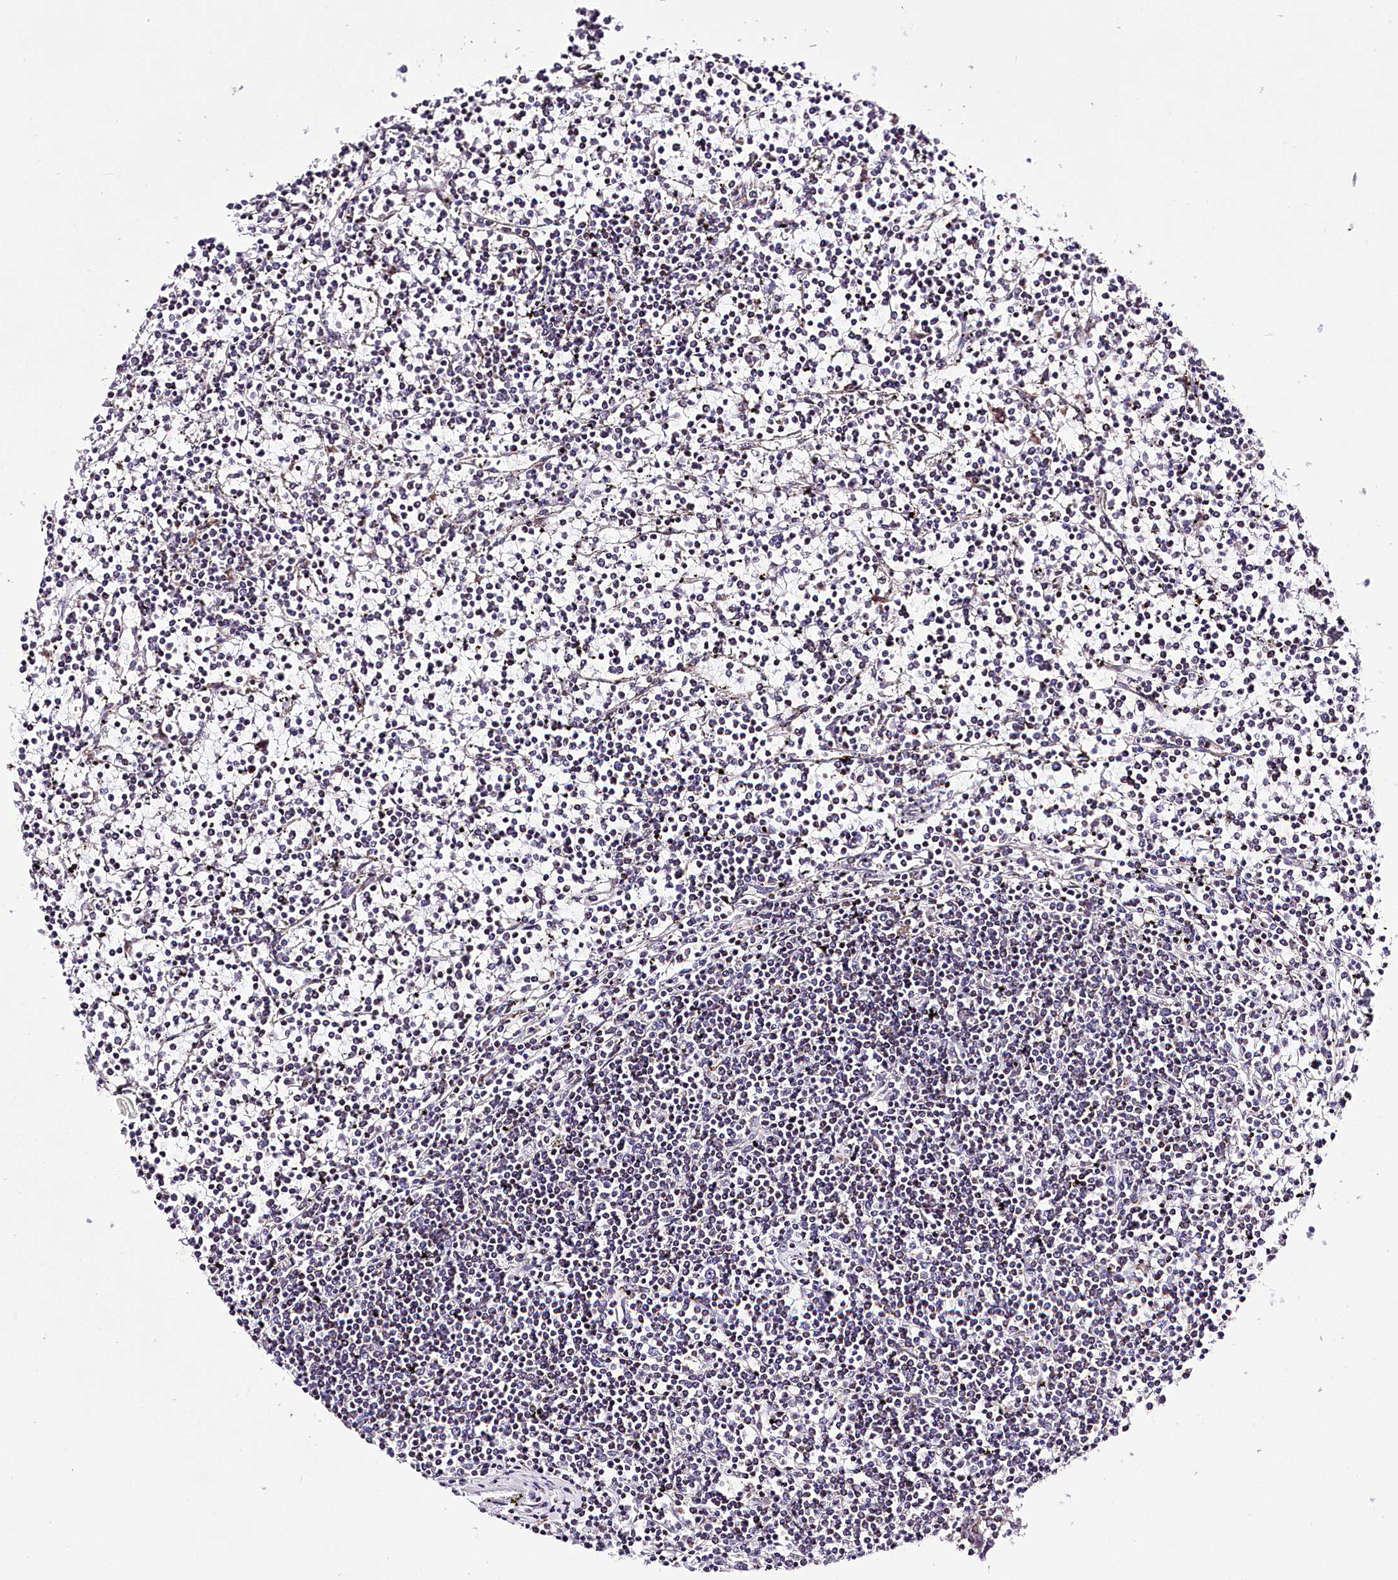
{"staining": {"intensity": "moderate", "quantity": "<25%", "location": "cytoplasmic/membranous"}, "tissue": "lymphoma", "cell_type": "Tumor cells", "image_type": "cancer", "snomed": [{"axis": "morphology", "description": "Malignant lymphoma, non-Hodgkin's type, Low grade"}, {"axis": "topography", "description": "Spleen"}], "caption": "A brown stain labels moderate cytoplasmic/membranous expression of a protein in human lymphoma tumor cells.", "gene": "ATE1", "patient": {"sex": "female", "age": 19}}